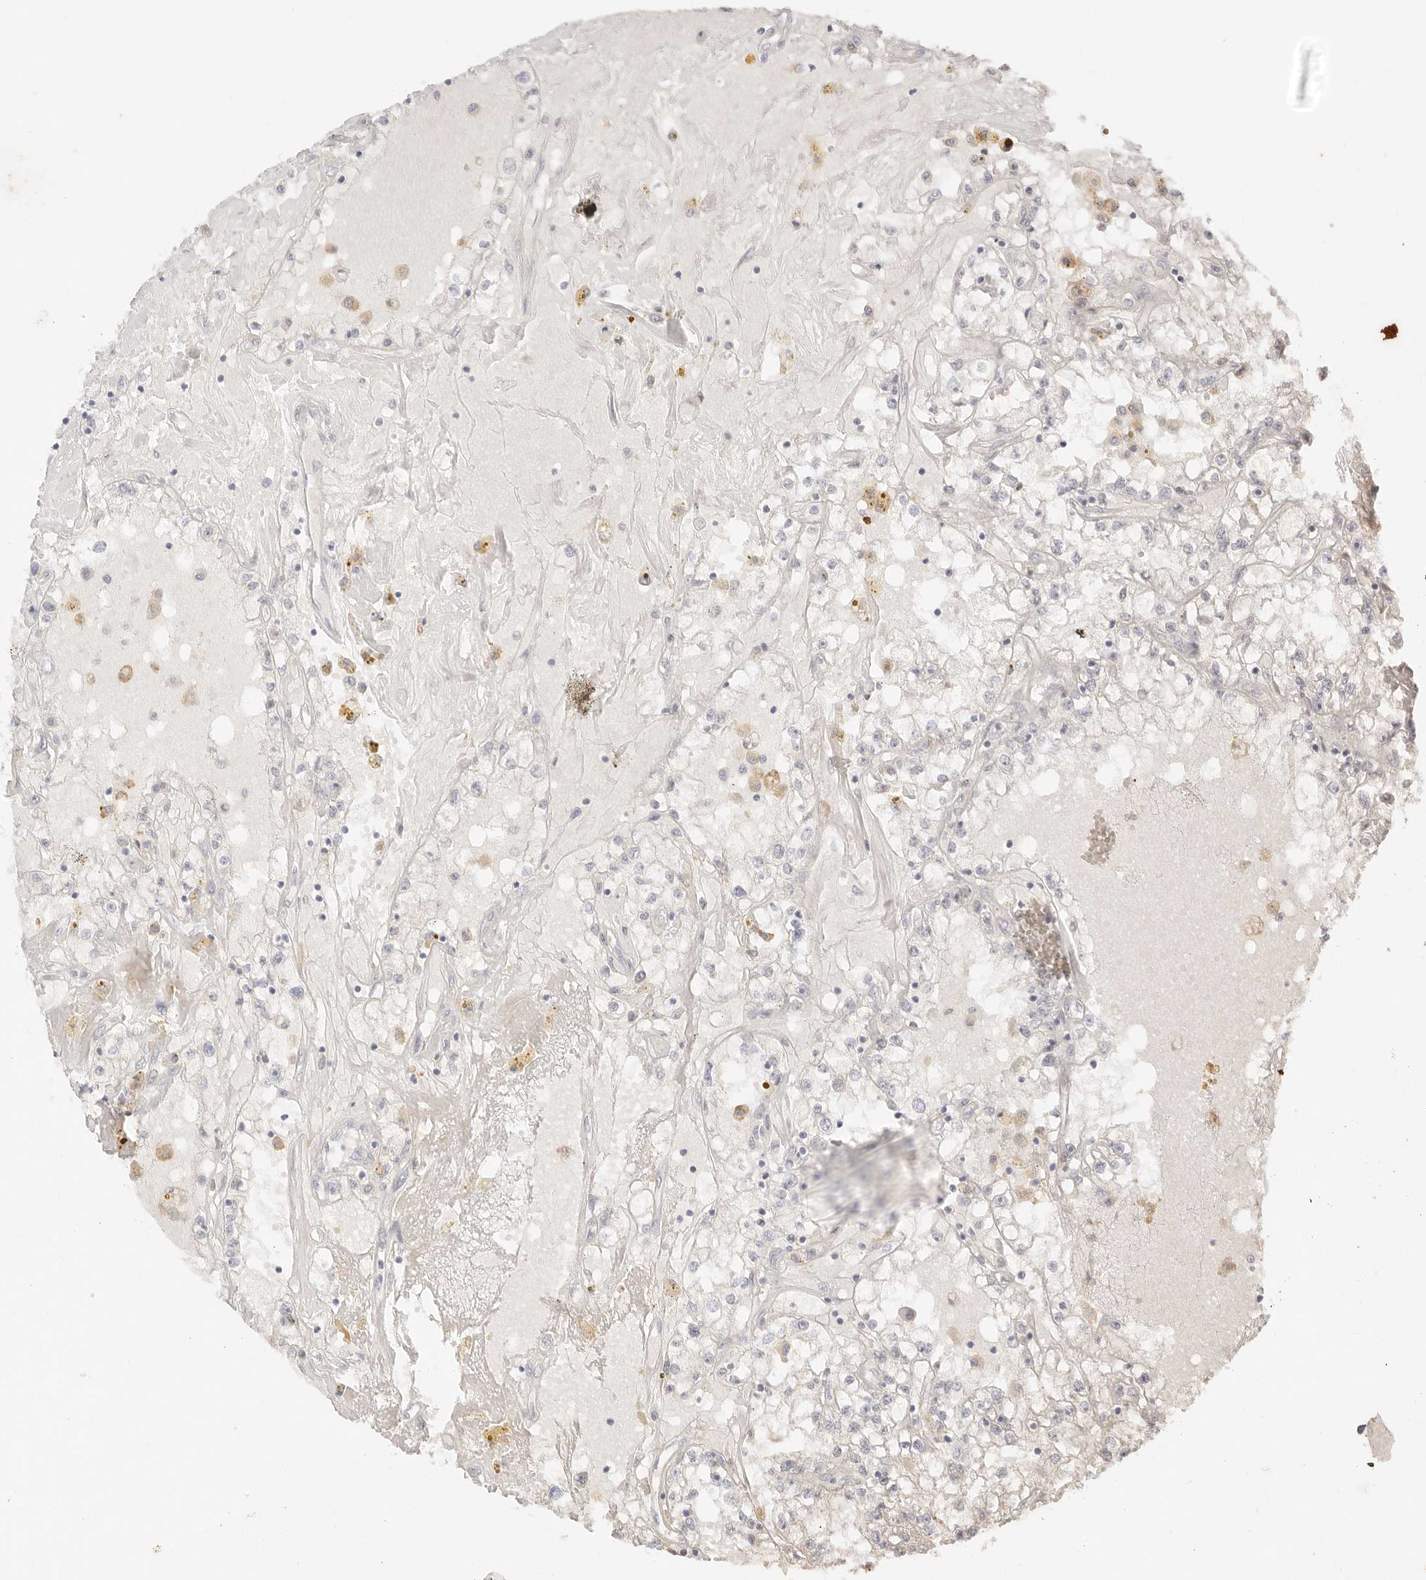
{"staining": {"intensity": "negative", "quantity": "none", "location": "none"}, "tissue": "renal cancer", "cell_type": "Tumor cells", "image_type": "cancer", "snomed": [{"axis": "morphology", "description": "Adenocarcinoma, NOS"}, {"axis": "topography", "description": "Kidney"}], "caption": "This image is of renal cancer (adenocarcinoma) stained with IHC to label a protein in brown with the nuclei are counter-stained blue. There is no staining in tumor cells.", "gene": "CEP120", "patient": {"sex": "male", "age": 56}}